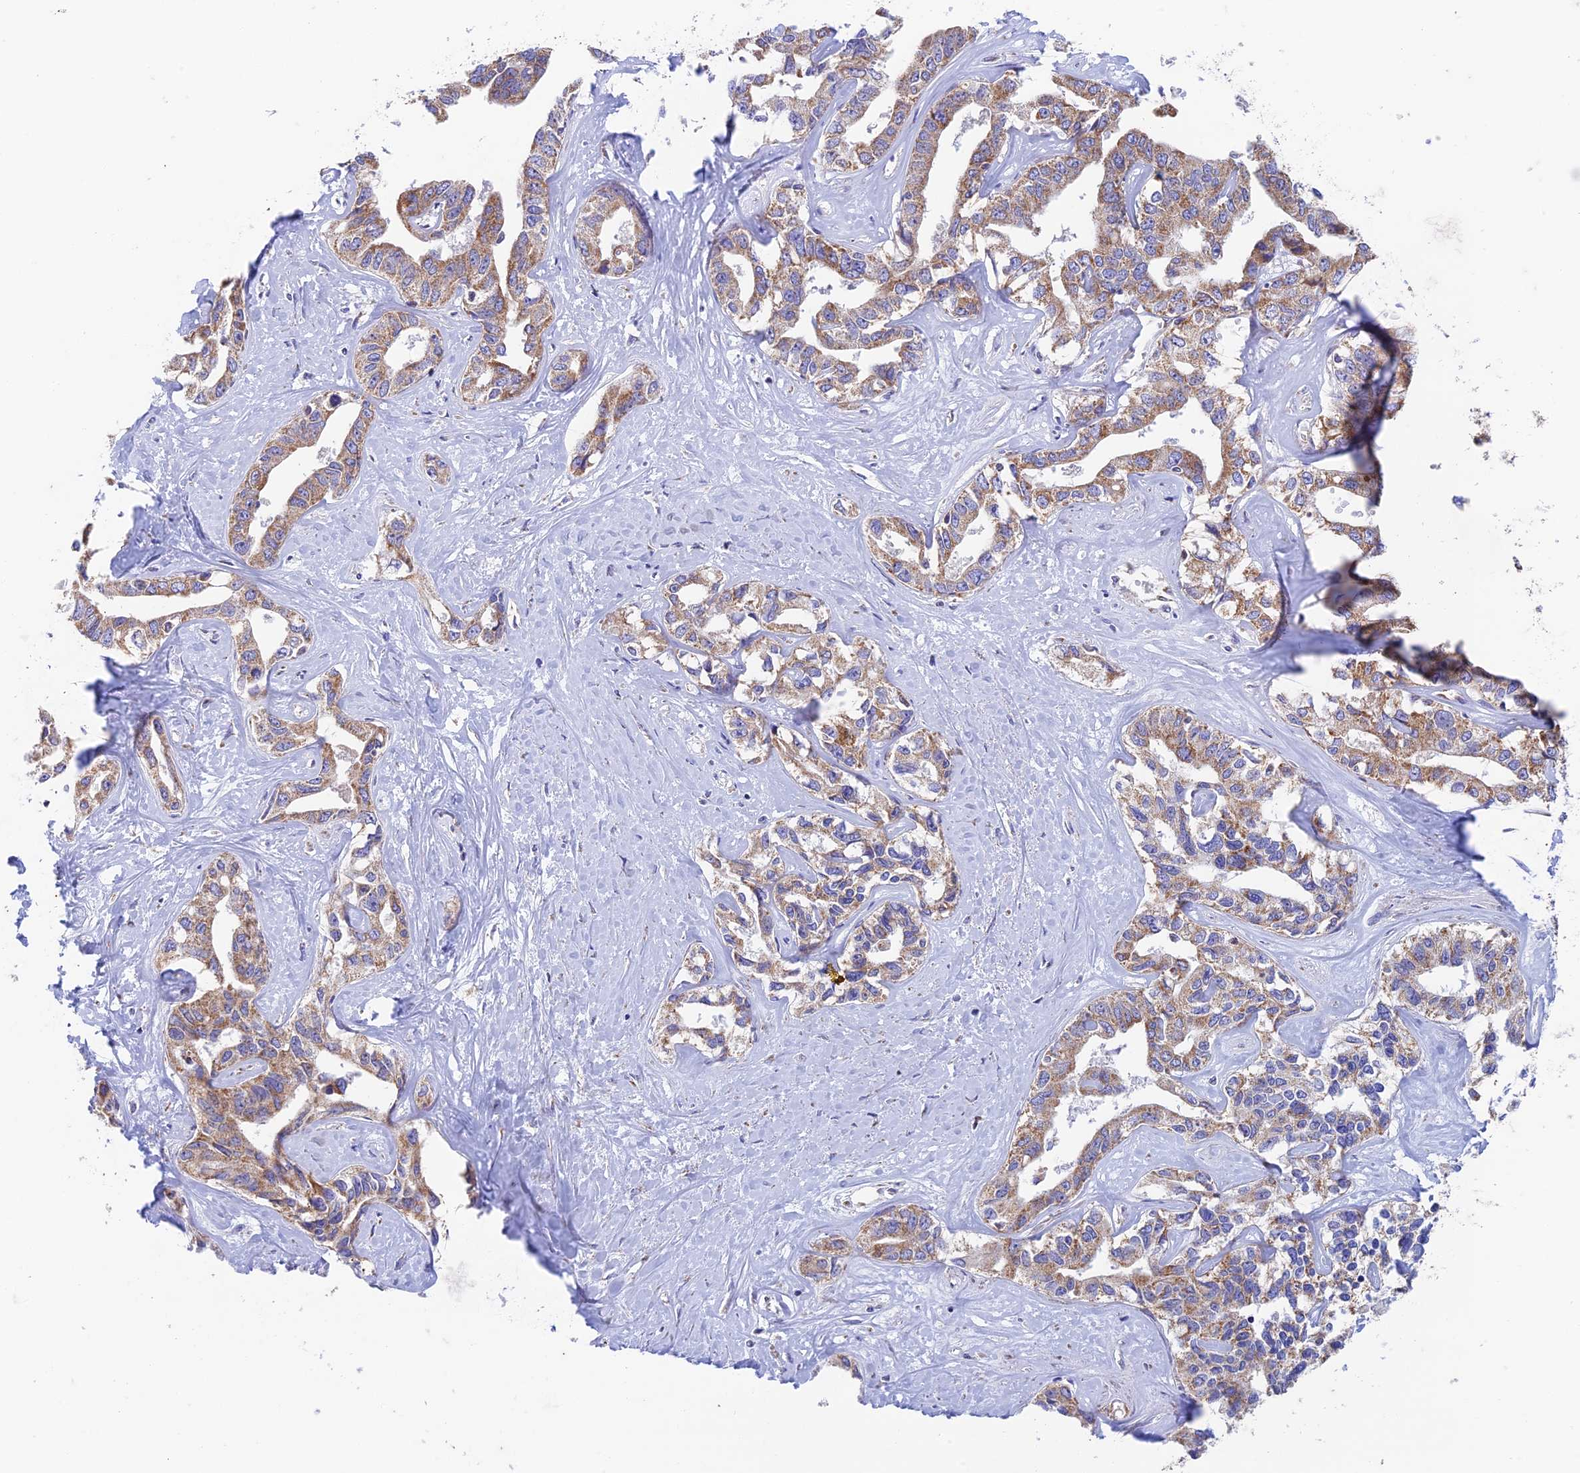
{"staining": {"intensity": "moderate", "quantity": ">75%", "location": "cytoplasmic/membranous"}, "tissue": "liver cancer", "cell_type": "Tumor cells", "image_type": "cancer", "snomed": [{"axis": "morphology", "description": "Cholangiocarcinoma"}, {"axis": "topography", "description": "Liver"}], "caption": "Liver cholangiocarcinoma stained with immunohistochemistry exhibits moderate cytoplasmic/membranous expression in about >75% of tumor cells.", "gene": "ZNF181", "patient": {"sex": "male", "age": 59}}